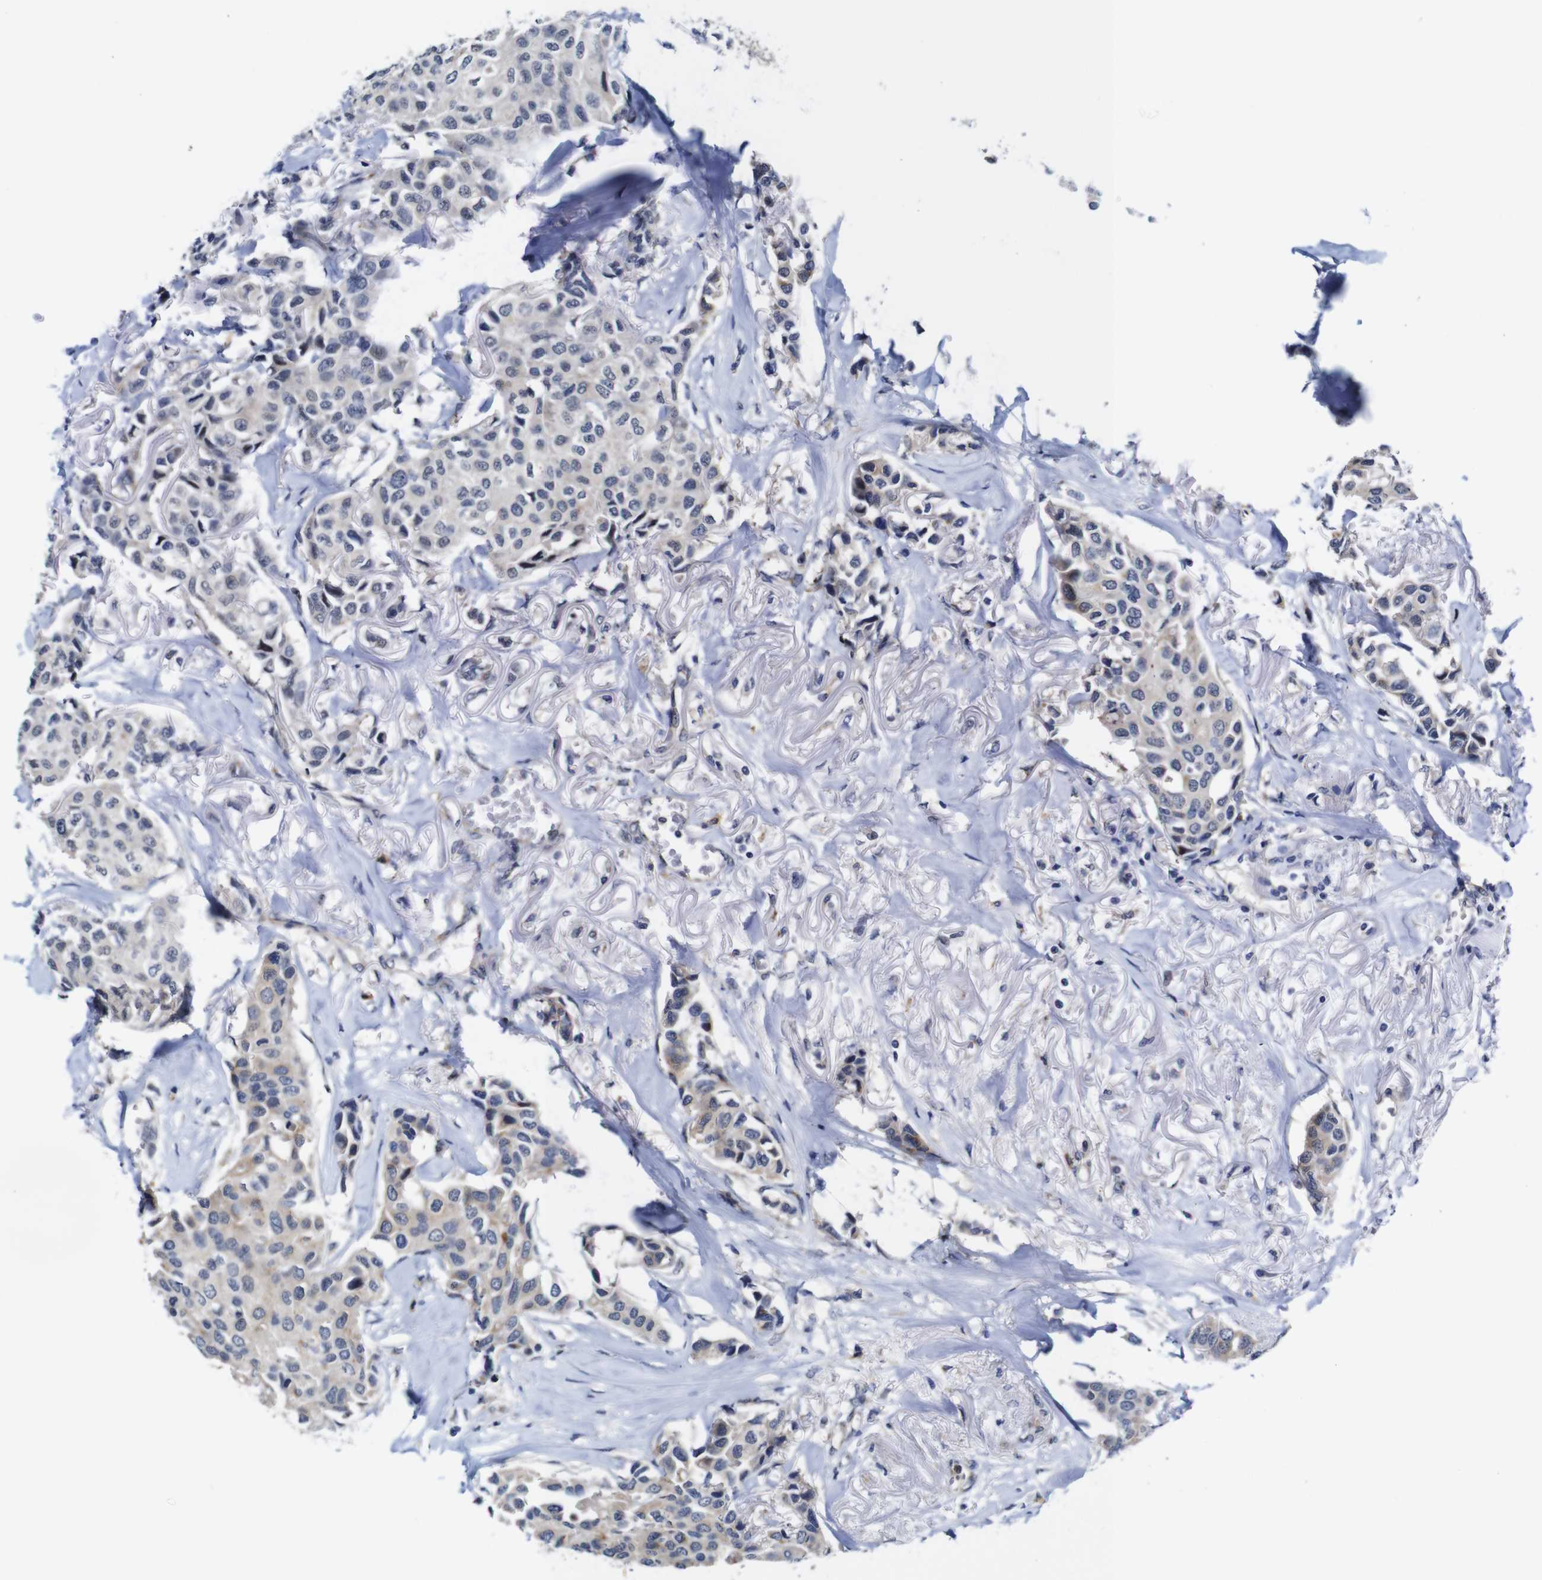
{"staining": {"intensity": "weak", "quantity": "<25%", "location": "cytoplasmic/membranous"}, "tissue": "breast cancer", "cell_type": "Tumor cells", "image_type": "cancer", "snomed": [{"axis": "morphology", "description": "Duct carcinoma"}, {"axis": "topography", "description": "Breast"}], "caption": "Immunohistochemical staining of human infiltrating ductal carcinoma (breast) displays no significant positivity in tumor cells. (Brightfield microscopy of DAB (3,3'-diaminobenzidine) immunohistochemistry (IHC) at high magnification).", "gene": "FURIN", "patient": {"sex": "female", "age": 80}}